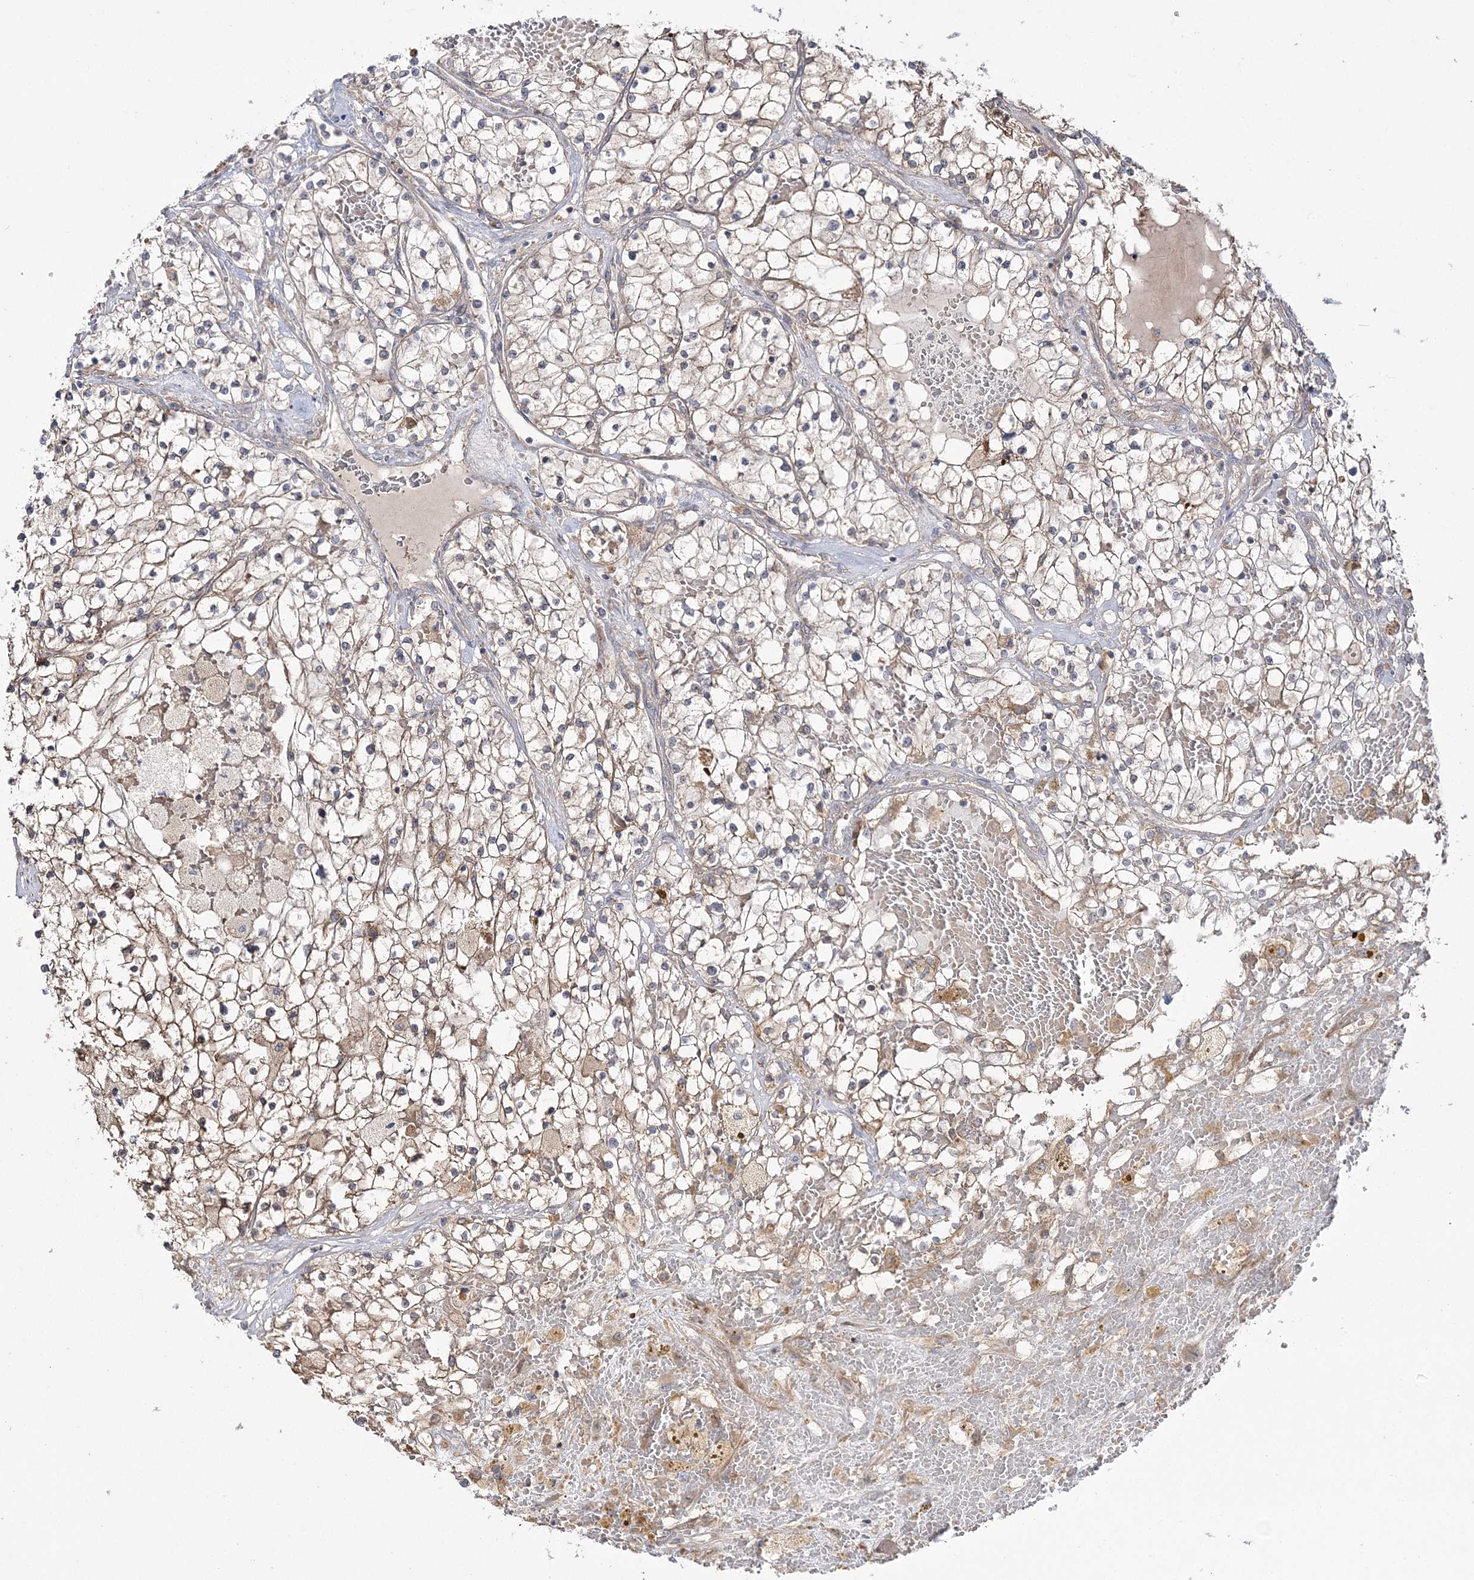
{"staining": {"intensity": "moderate", "quantity": "25%-75%", "location": "cytoplasmic/membranous"}, "tissue": "renal cancer", "cell_type": "Tumor cells", "image_type": "cancer", "snomed": [{"axis": "morphology", "description": "Normal tissue, NOS"}, {"axis": "morphology", "description": "Adenocarcinoma, NOS"}, {"axis": "topography", "description": "Kidney"}], "caption": "Renal cancer was stained to show a protein in brown. There is medium levels of moderate cytoplasmic/membranous positivity in about 25%-75% of tumor cells.", "gene": "MOCS2", "patient": {"sex": "male", "age": 68}}